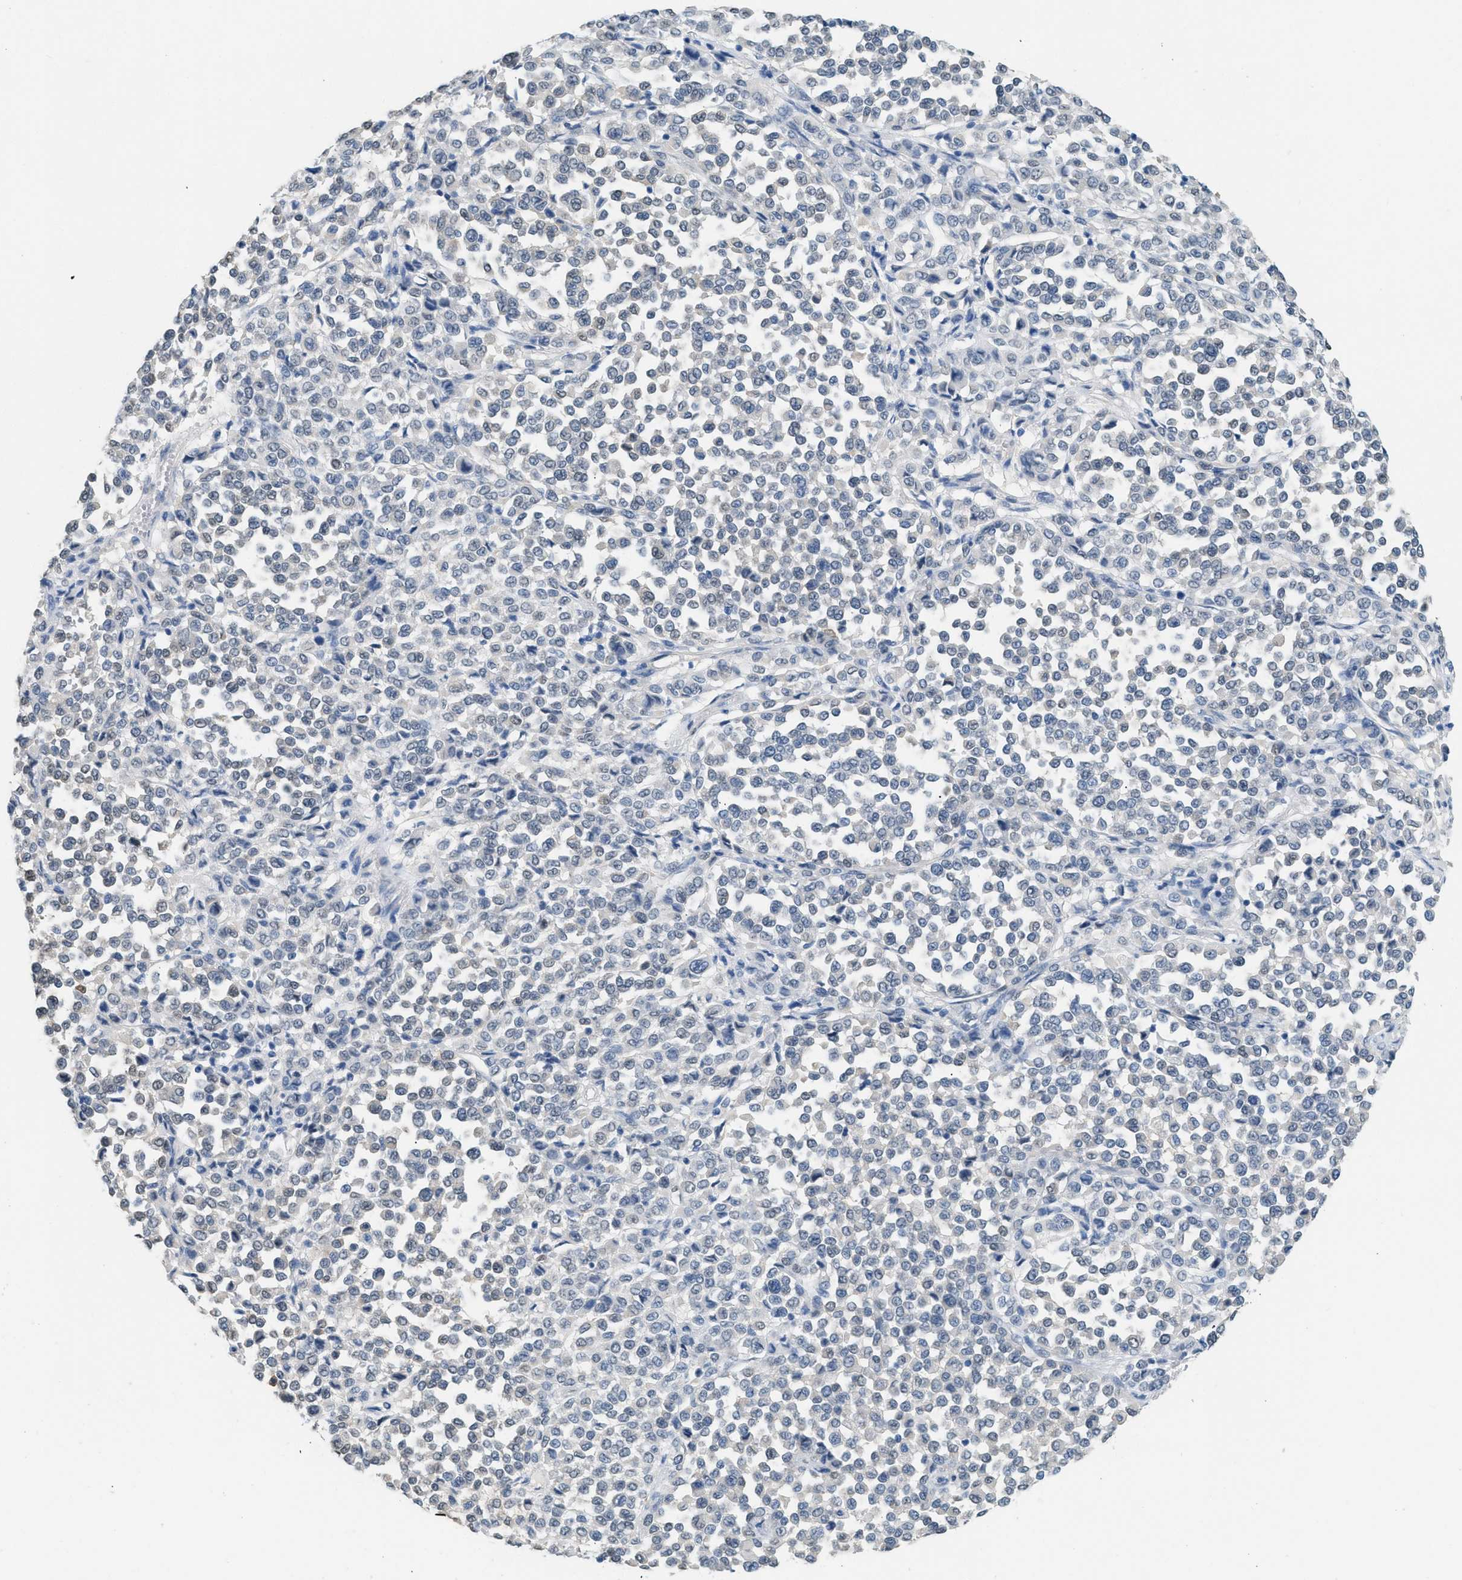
{"staining": {"intensity": "negative", "quantity": "none", "location": "none"}, "tissue": "melanoma", "cell_type": "Tumor cells", "image_type": "cancer", "snomed": [{"axis": "morphology", "description": "Malignant melanoma, Metastatic site"}, {"axis": "topography", "description": "Pancreas"}], "caption": "A high-resolution photomicrograph shows immunohistochemistry staining of malignant melanoma (metastatic site), which displays no significant positivity in tumor cells.", "gene": "SPAM1", "patient": {"sex": "female", "age": 30}}